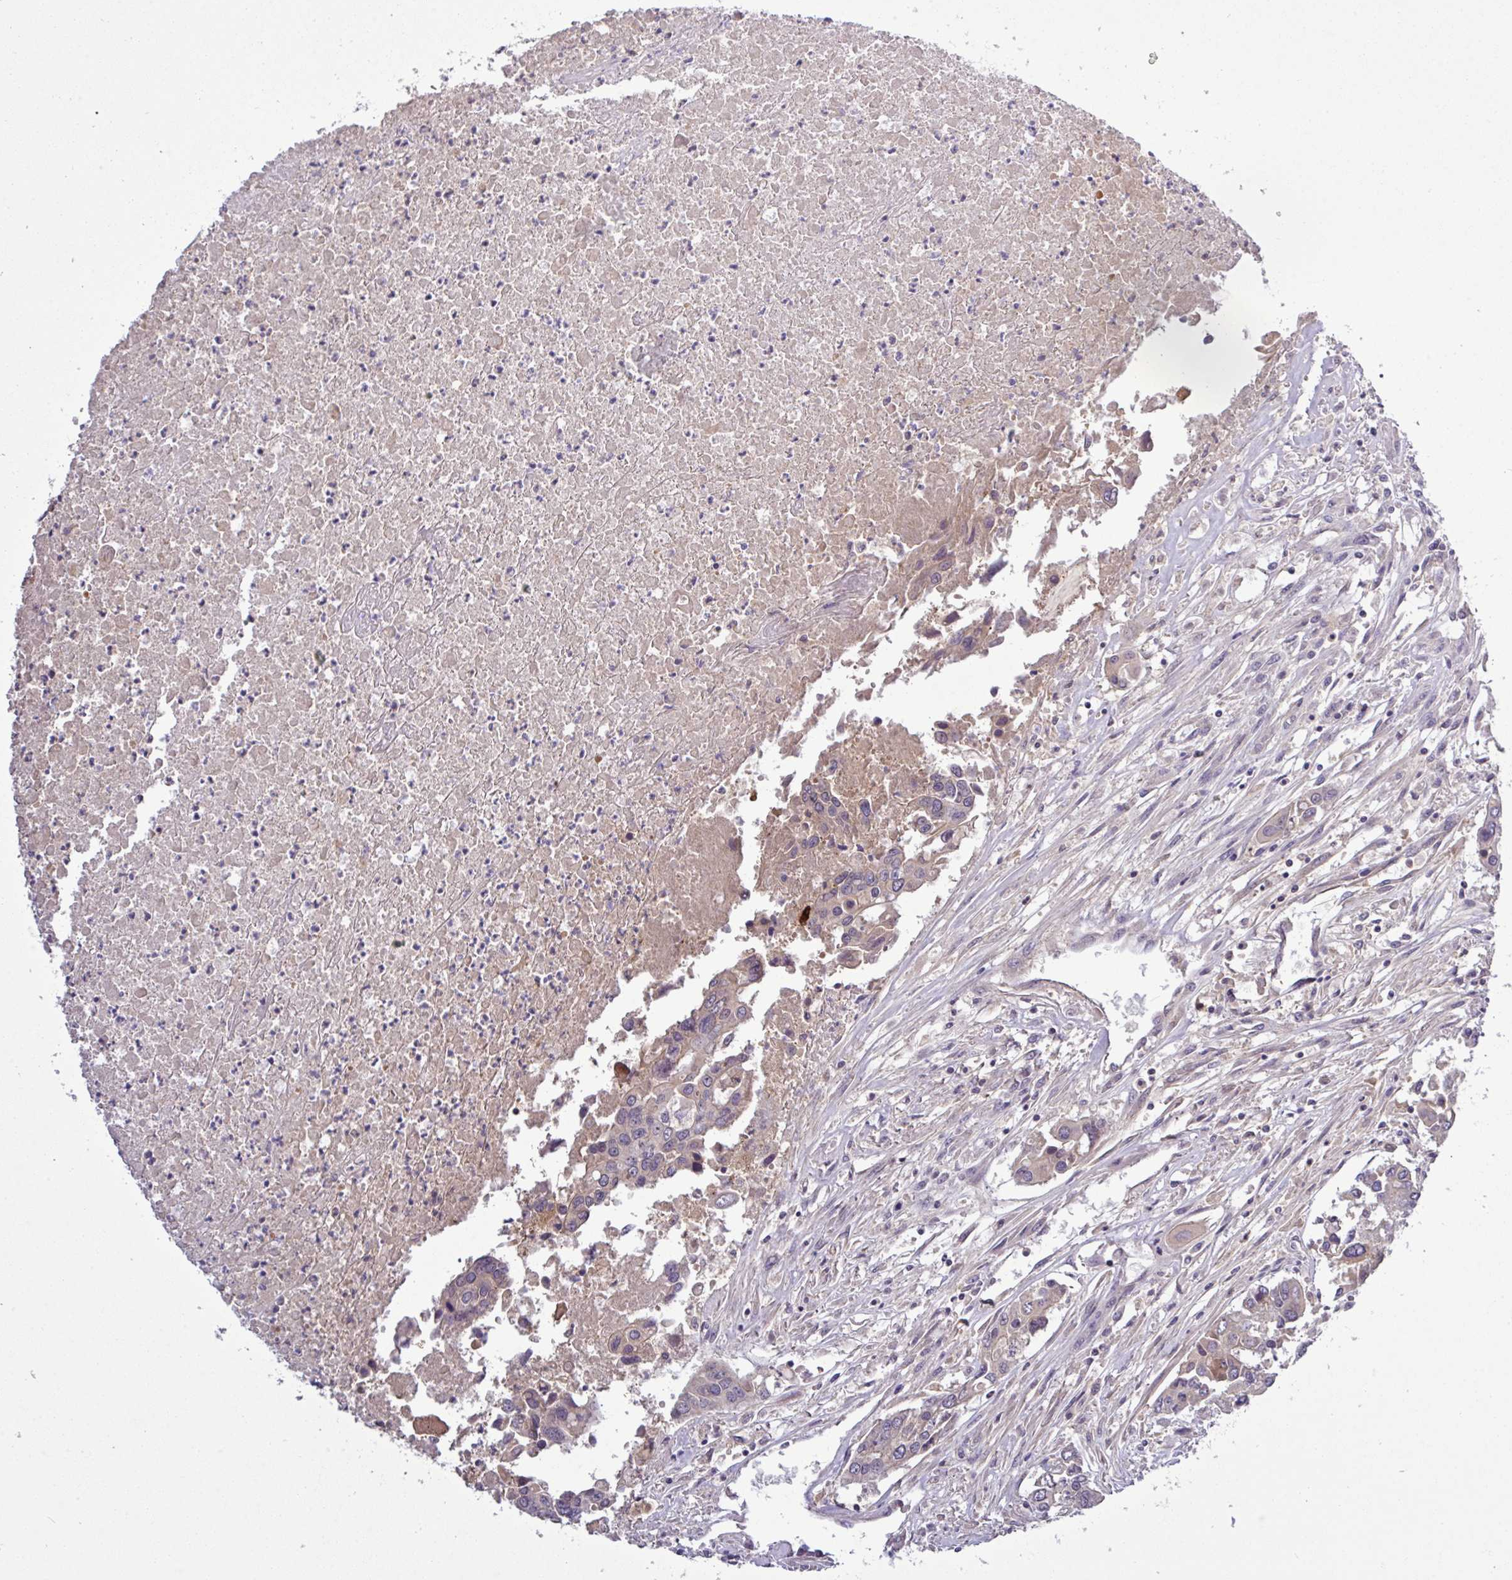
{"staining": {"intensity": "weak", "quantity": "<25%", "location": "cytoplasmic/membranous"}, "tissue": "colorectal cancer", "cell_type": "Tumor cells", "image_type": "cancer", "snomed": [{"axis": "morphology", "description": "Adenocarcinoma, NOS"}, {"axis": "topography", "description": "Colon"}], "caption": "The micrograph reveals no significant expression in tumor cells of colorectal adenocarcinoma.", "gene": "TMEM62", "patient": {"sex": "male", "age": 77}}